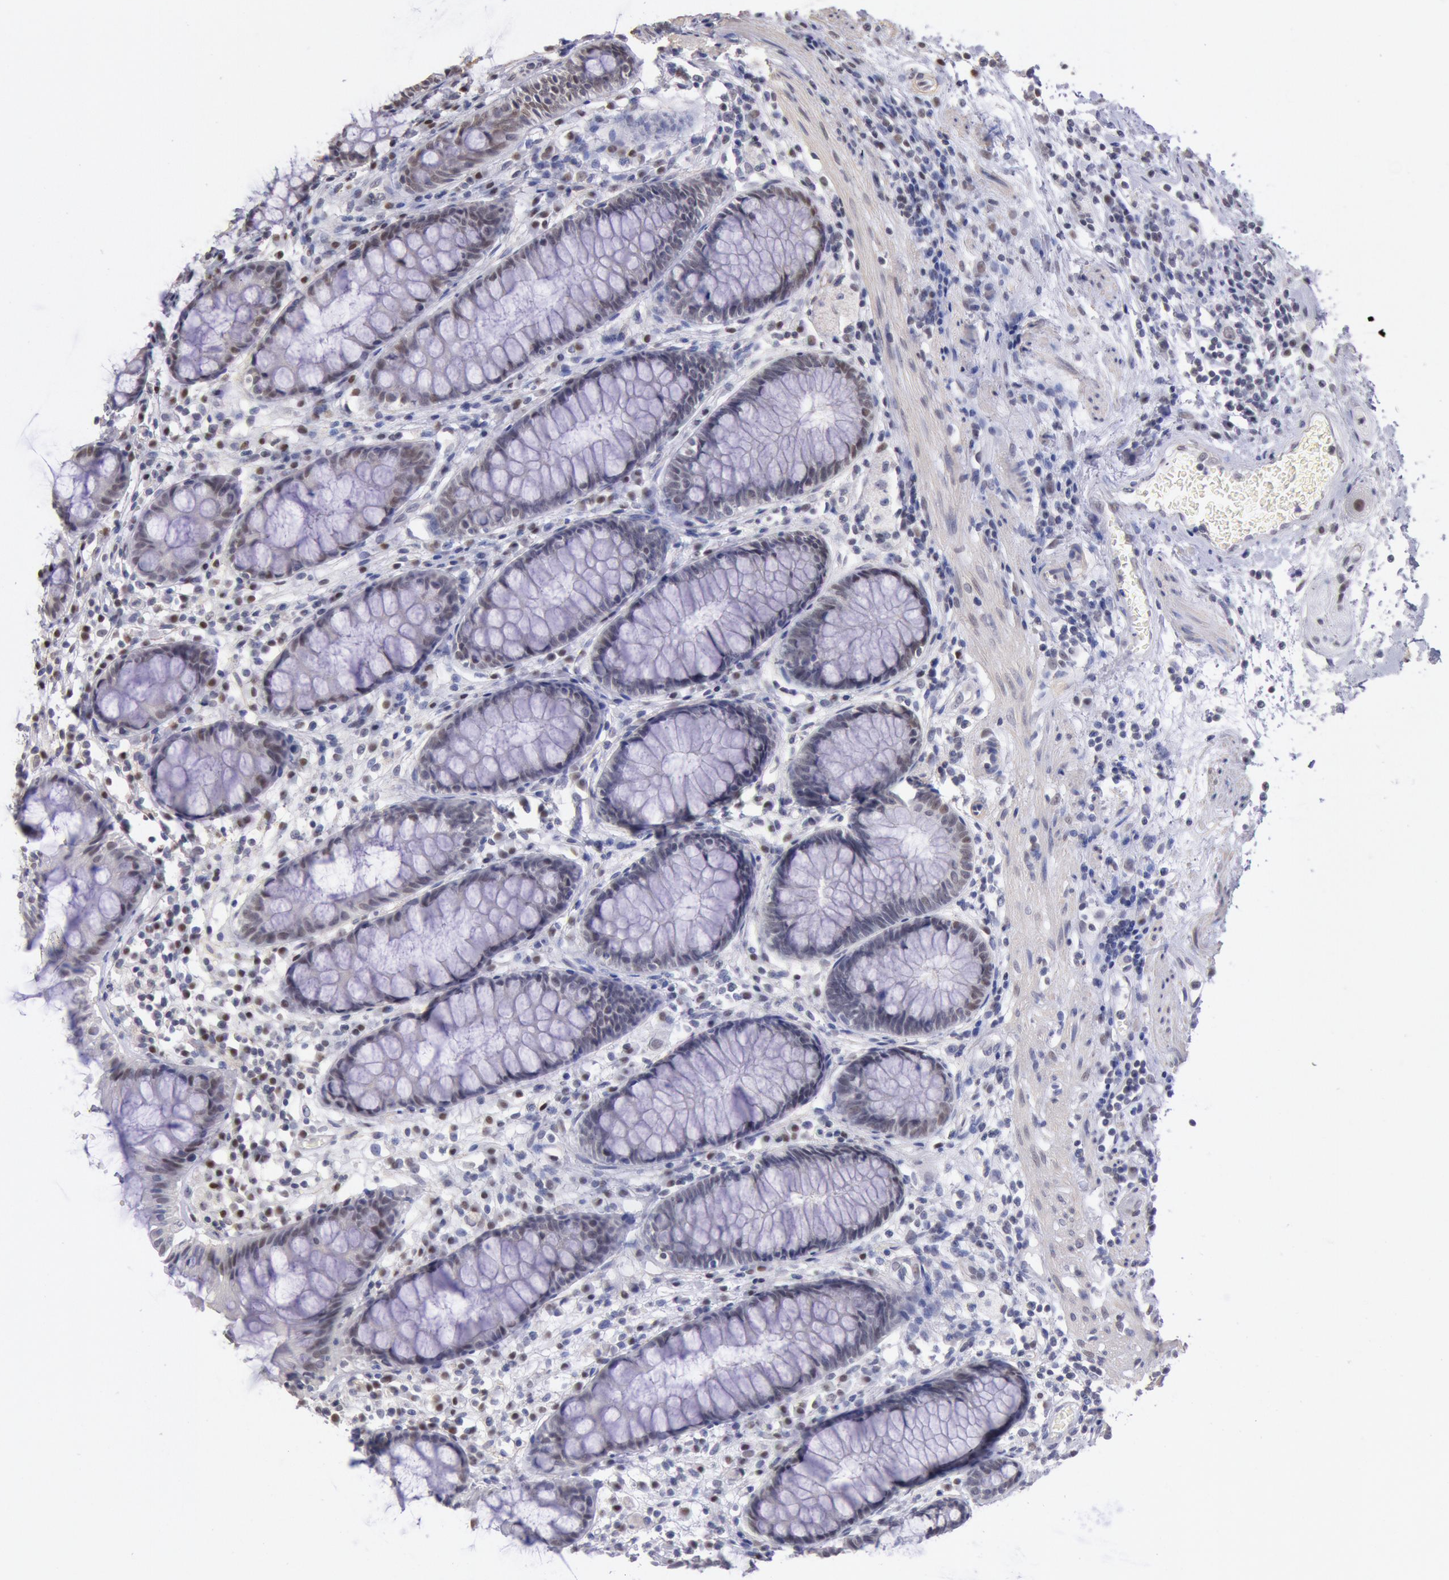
{"staining": {"intensity": "weak", "quantity": "25%-75%", "location": "nuclear"}, "tissue": "rectum", "cell_type": "Glandular cells", "image_type": "normal", "snomed": [{"axis": "morphology", "description": "Normal tissue, NOS"}, {"axis": "topography", "description": "Rectum"}], "caption": "Rectum was stained to show a protein in brown. There is low levels of weak nuclear positivity in approximately 25%-75% of glandular cells. (IHC, brightfield microscopy, high magnification).", "gene": "MYH6", "patient": {"sex": "female", "age": 66}}